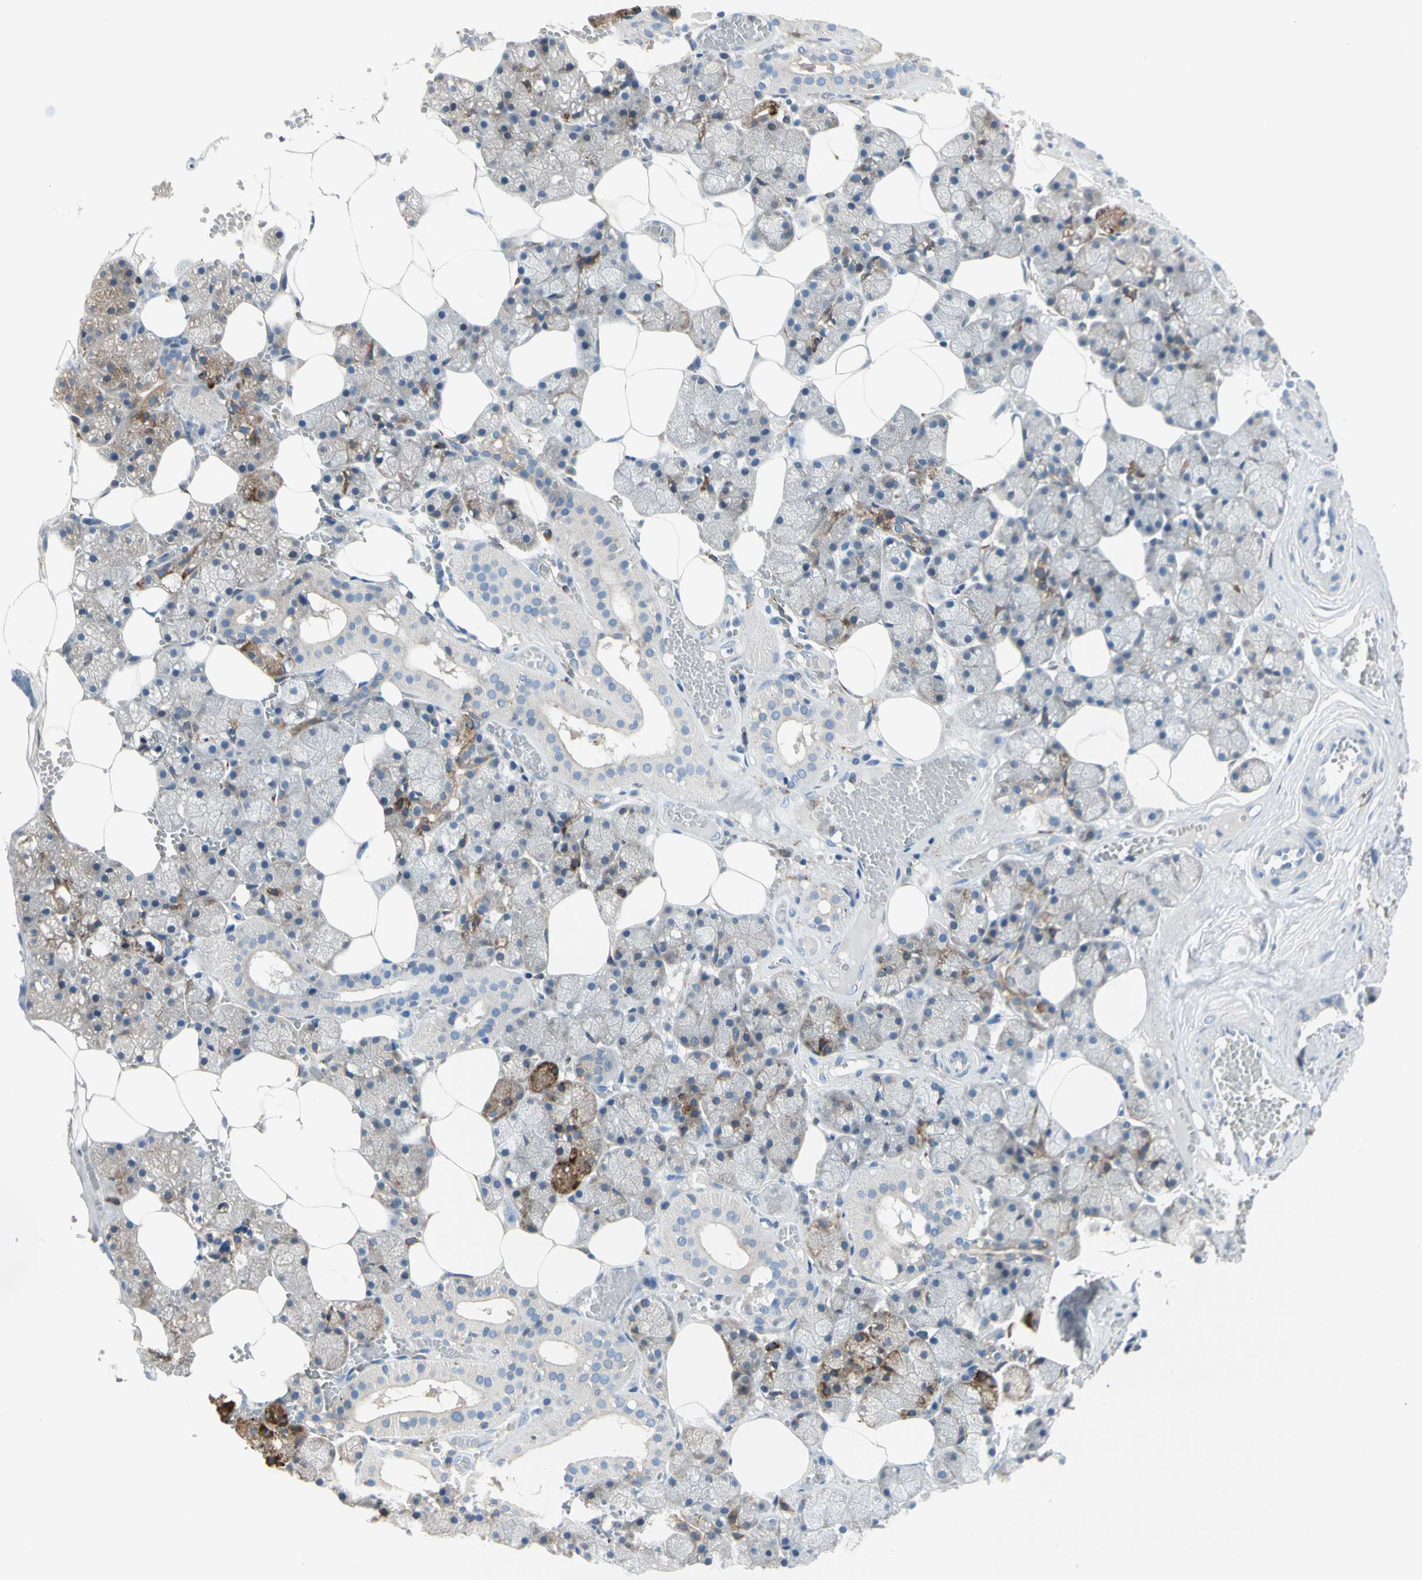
{"staining": {"intensity": "moderate", "quantity": "25%-75%", "location": "cytoplasmic/membranous"}, "tissue": "salivary gland", "cell_type": "Glandular cells", "image_type": "normal", "snomed": [{"axis": "morphology", "description": "Normal tissue, NOS"}, {"axis": "topography", "description": "Salivary gland"}], "caption": "Salivary gland stained with a brown dye exhibits moderate cytoplasmic/membranous positive positivity in approximately 25%-75% of glandular cells.", "gene": "LRPAP1", "patient": {"sex": "male", "age": 62}}